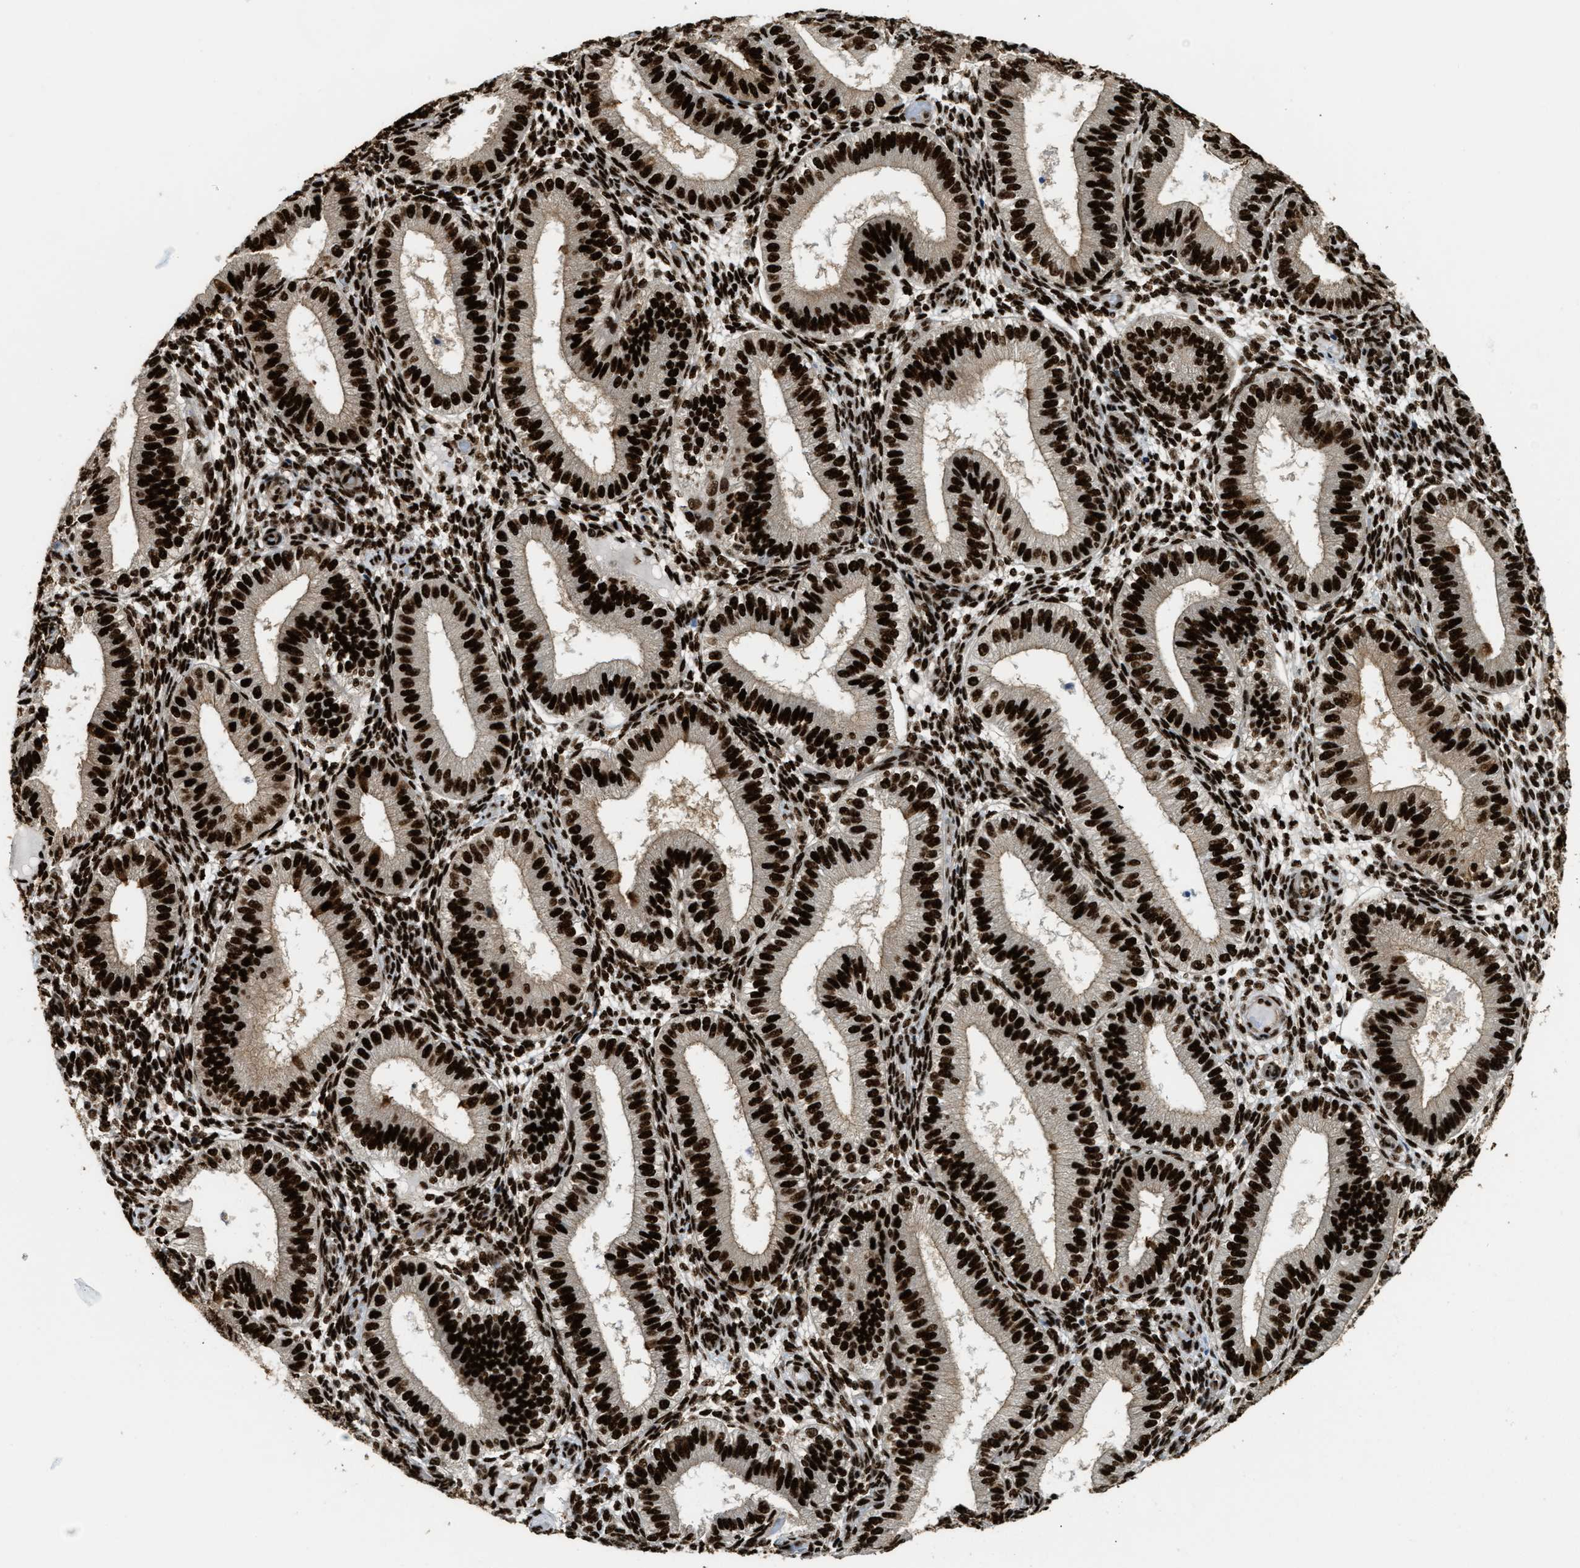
{"staining": {"intensity": "strong", "quantity": ">75%", "location": "nuclear"}, "tissue": "endometrium", "cell_type": "Cells in endometrial stroma", "image_type": "normal", "snomed": [{"axis": "morphology", "description": "Normal tissue, NOS"}, {"axis": "topography", "description": "Endometrium"}], "caption": "Immunohistochemistry (IHC) histopathology image of unremarkable endometrium stained for a protein (brown), which demonstrates high levels of strong nuclear positivity in approximately >75% of cells in endometrial stroma.", "gene": "NUMA1", "patient": {"sex": "female", "age": 39}}